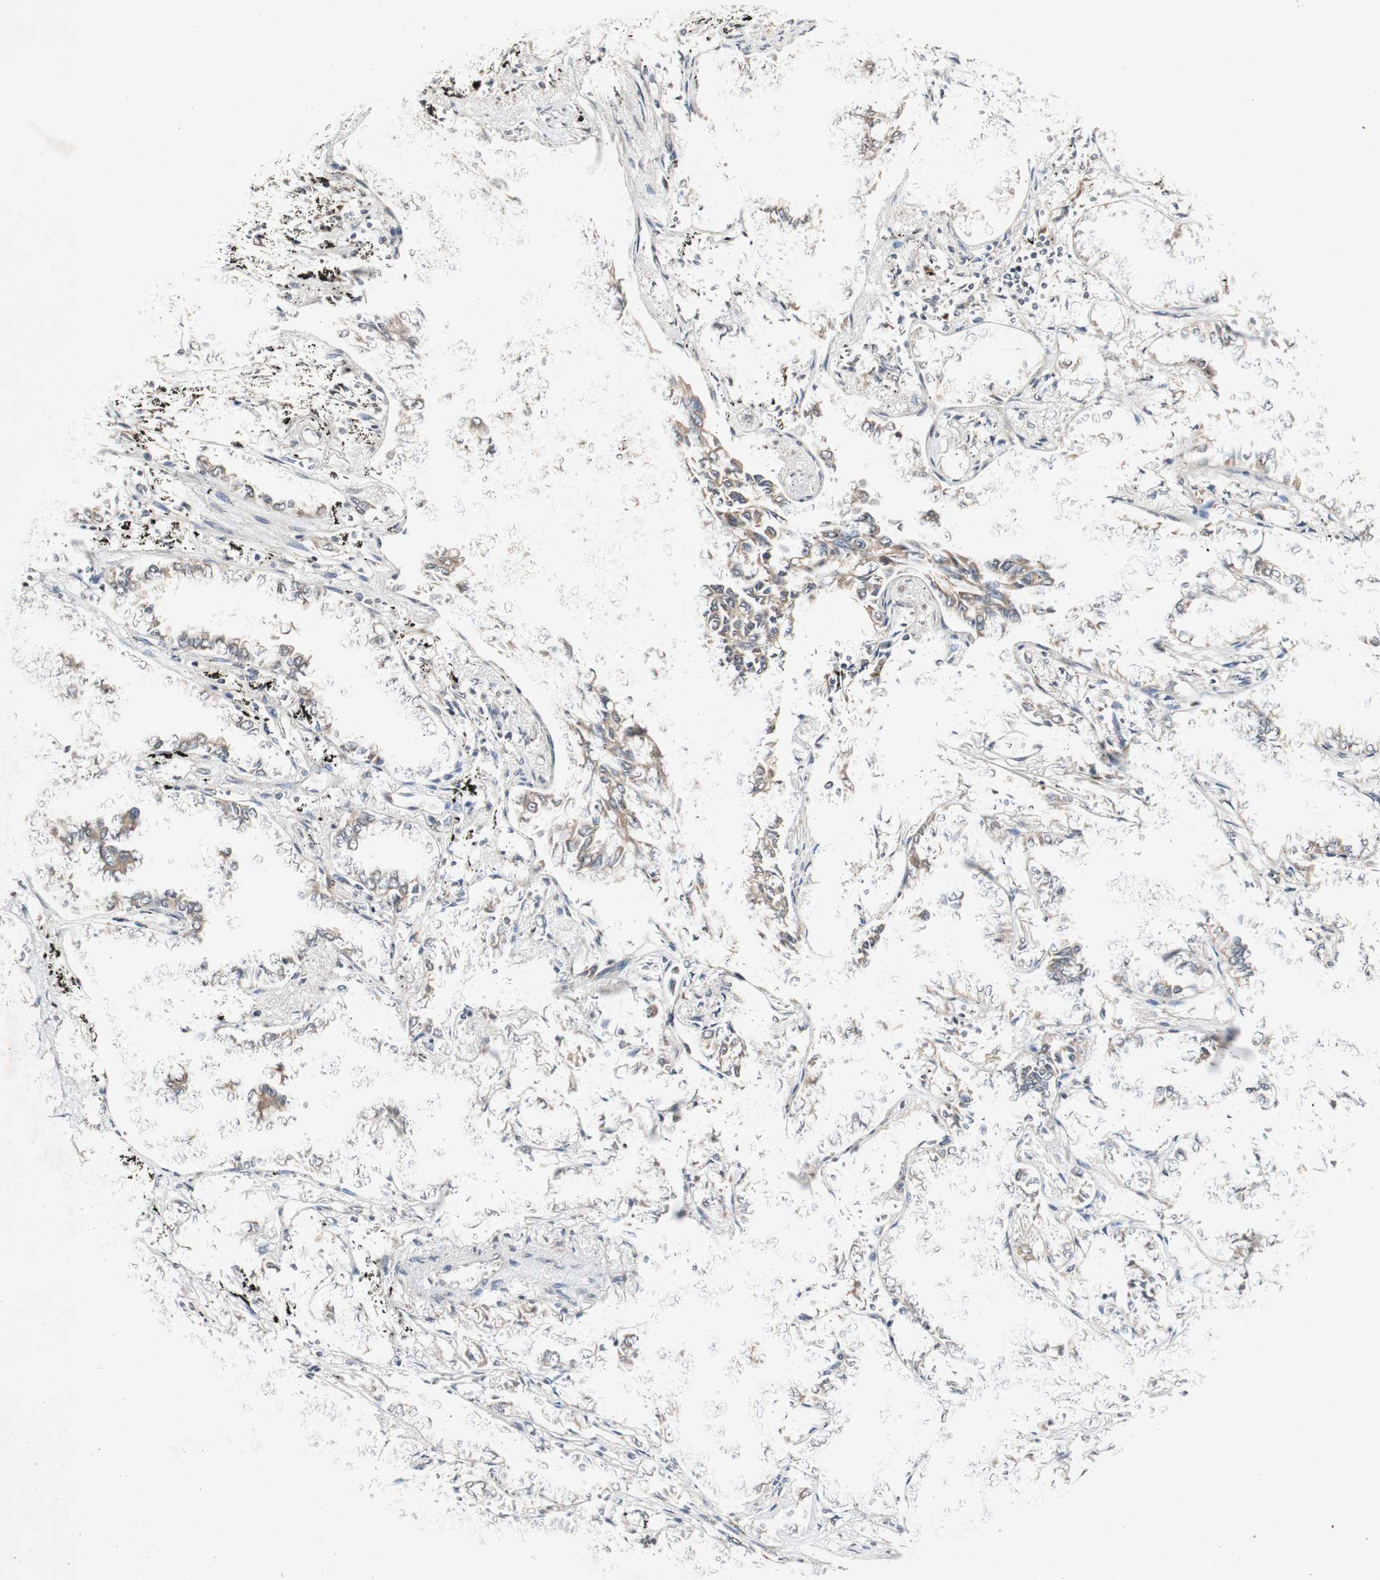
{"staining": {"intensity": "moderate", "quantity": "25%-75%", "location": "cytoplasmic/membranous"}, "tissue": "lung cancer", "cell_type": "Tumor cells", "image_type": "cancer", "snomed": [{"axis": "morphology", "description": "Normal tissue, NOS"}, {"axis": "morphology", "description": "Adenocarcinoma, NOS"}, {"axis": "topography", "description": "Lung"}], "caption": "There is medium levels of moderate cytoplasmic/membranous staining in tumor cells of lung cancer (adenocarcinoma), as demonstrated by immunohistochemical staining (brown color).", "gene": "PIN1", "patient": {"sex": "male", "age": 59}}